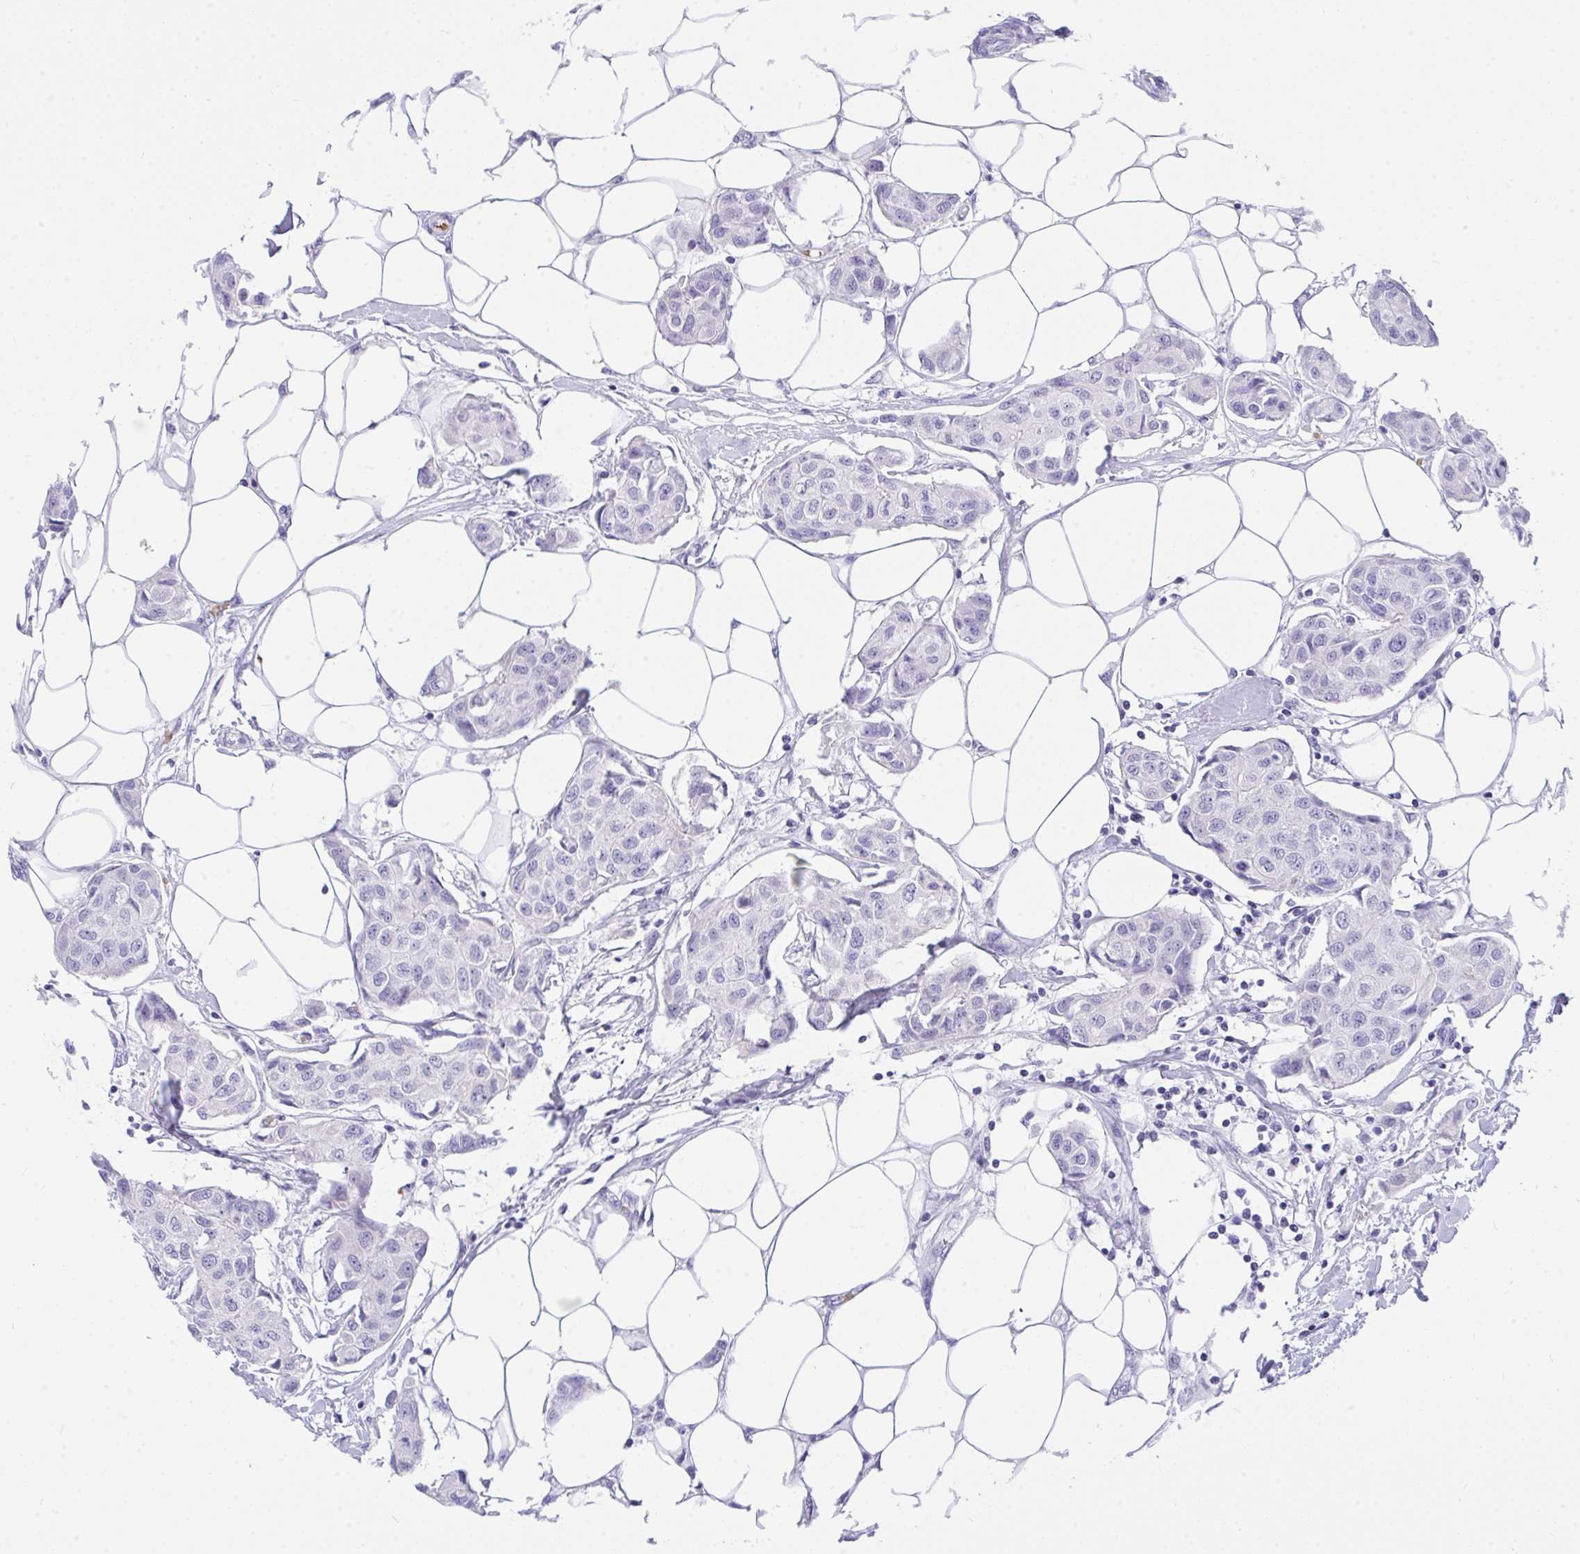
{"staining": {"intensity": "negative", "quantity": "none", "location": "none"}, "tissue": "breast cancer", "cell_type": "Tumor cells", "image_type": "cancer", "snomed": [{"axis": "morphology", "description": "Duct carcinoma"}, {"axis": "topography", "description": "Breast"}, {"axis": "topography", "description": "Lymph node"}], "caption": "Immunohistochemical staining of breast invasive ductal carcinoma reveals no significant expression in tumor cells. (DAB (3,3'-diaminobenzidine) IHC visualized using brightfield microscopy, high magnification).", "gene": "ANK1", "patient": {"sex": "female", "age": 80}}